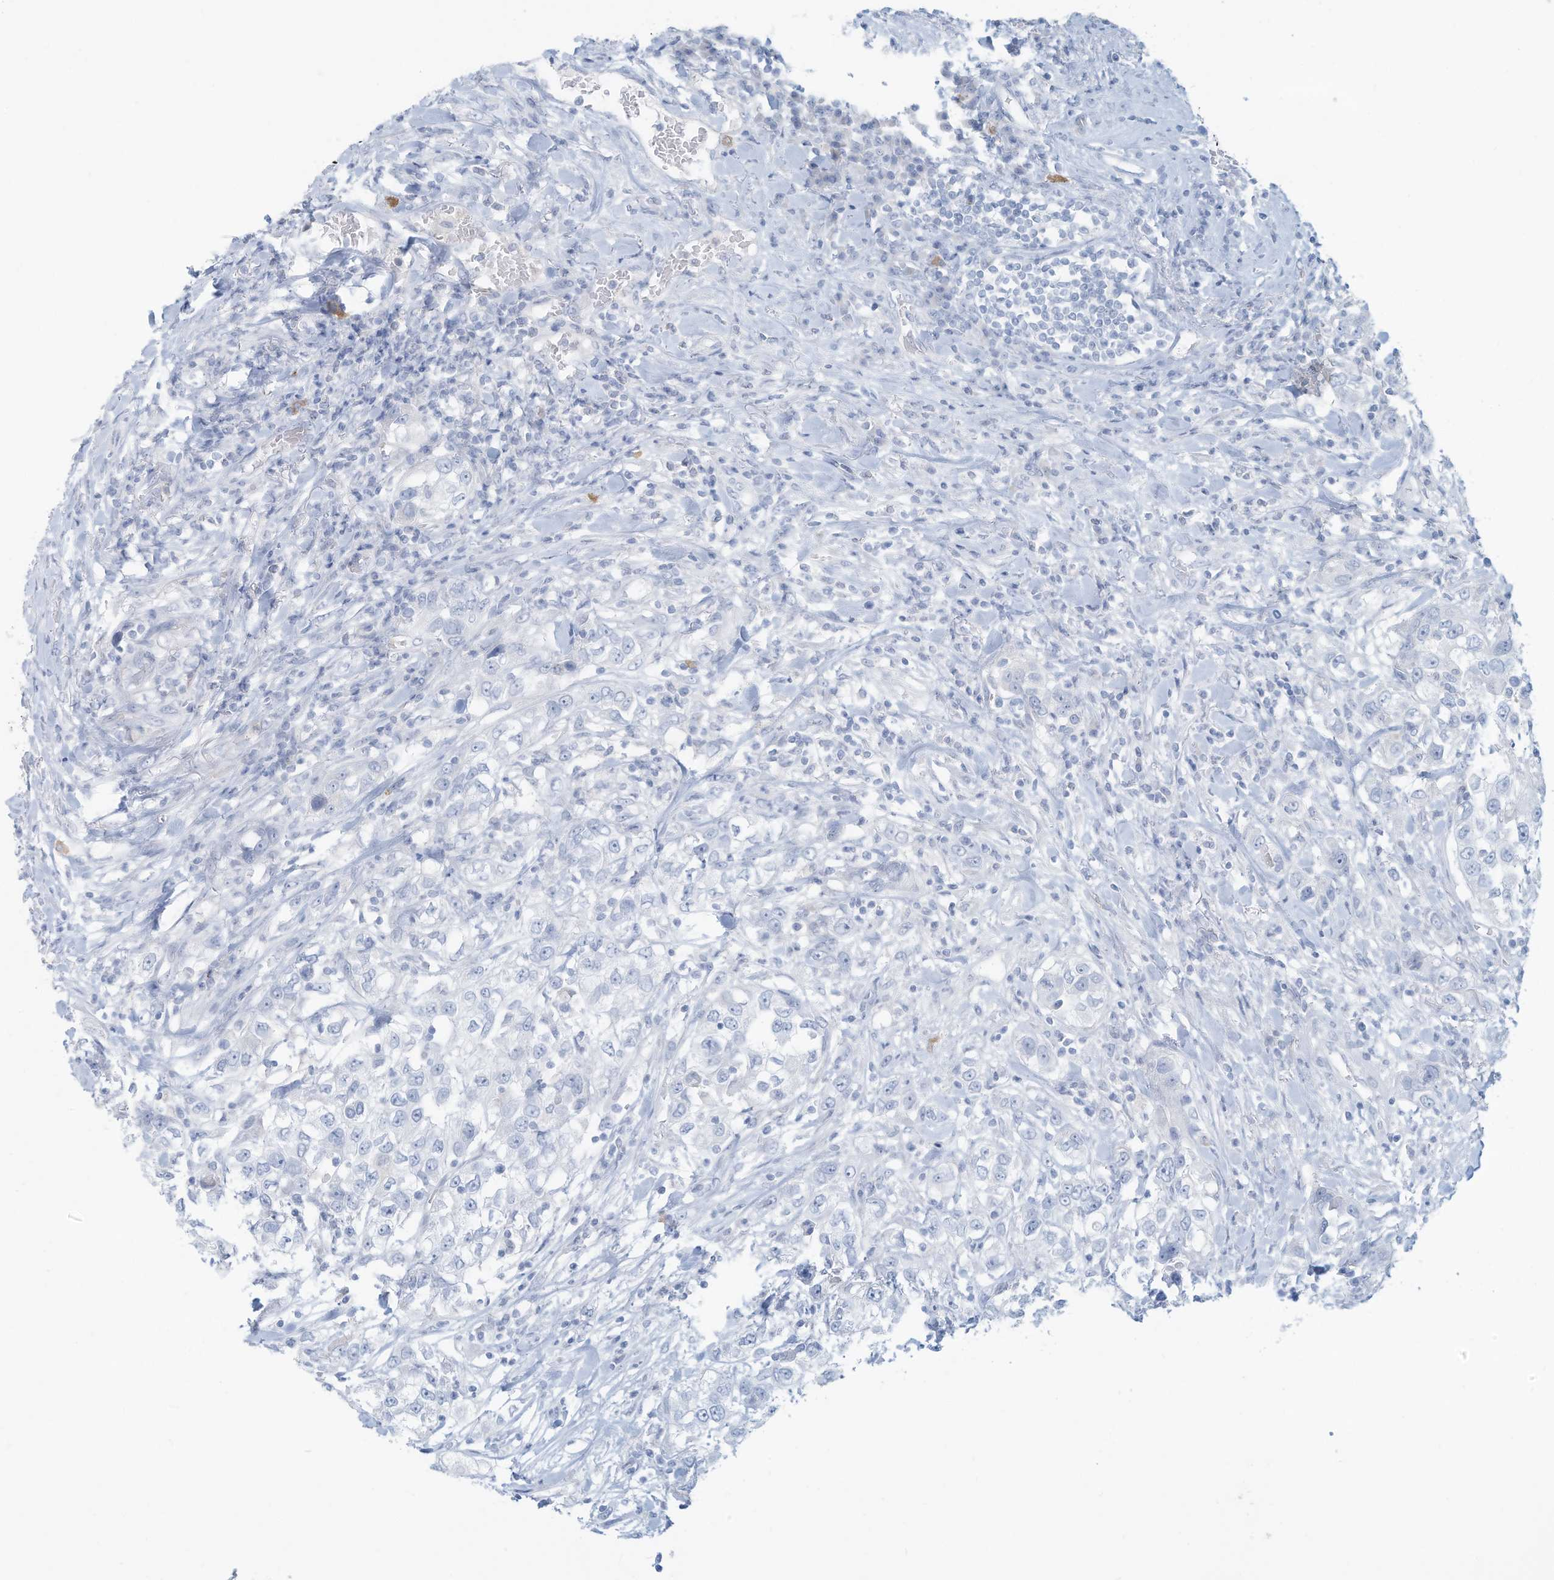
{"staining": {"intensity": "negative", "quantity": "none", "location": "none"}, "tissue": "urothelial cancer", "cell_type": "Tumor cells", "image_type": "cancer", "snomed": [{"axis": "morphology", "description": "Urothelial carcinoma, High grade"}, {"axis": "topography", "description": "Urinary bladder"}], "caption": "DAB (3,3'-diaminobenzidine) immunohistochemical staining of human urothelial carcinoma (high-grade) demonstrates no significant expression in tumor cells.", "gene": "ERI2", "patient": {"sex": "female", "age": 80}}